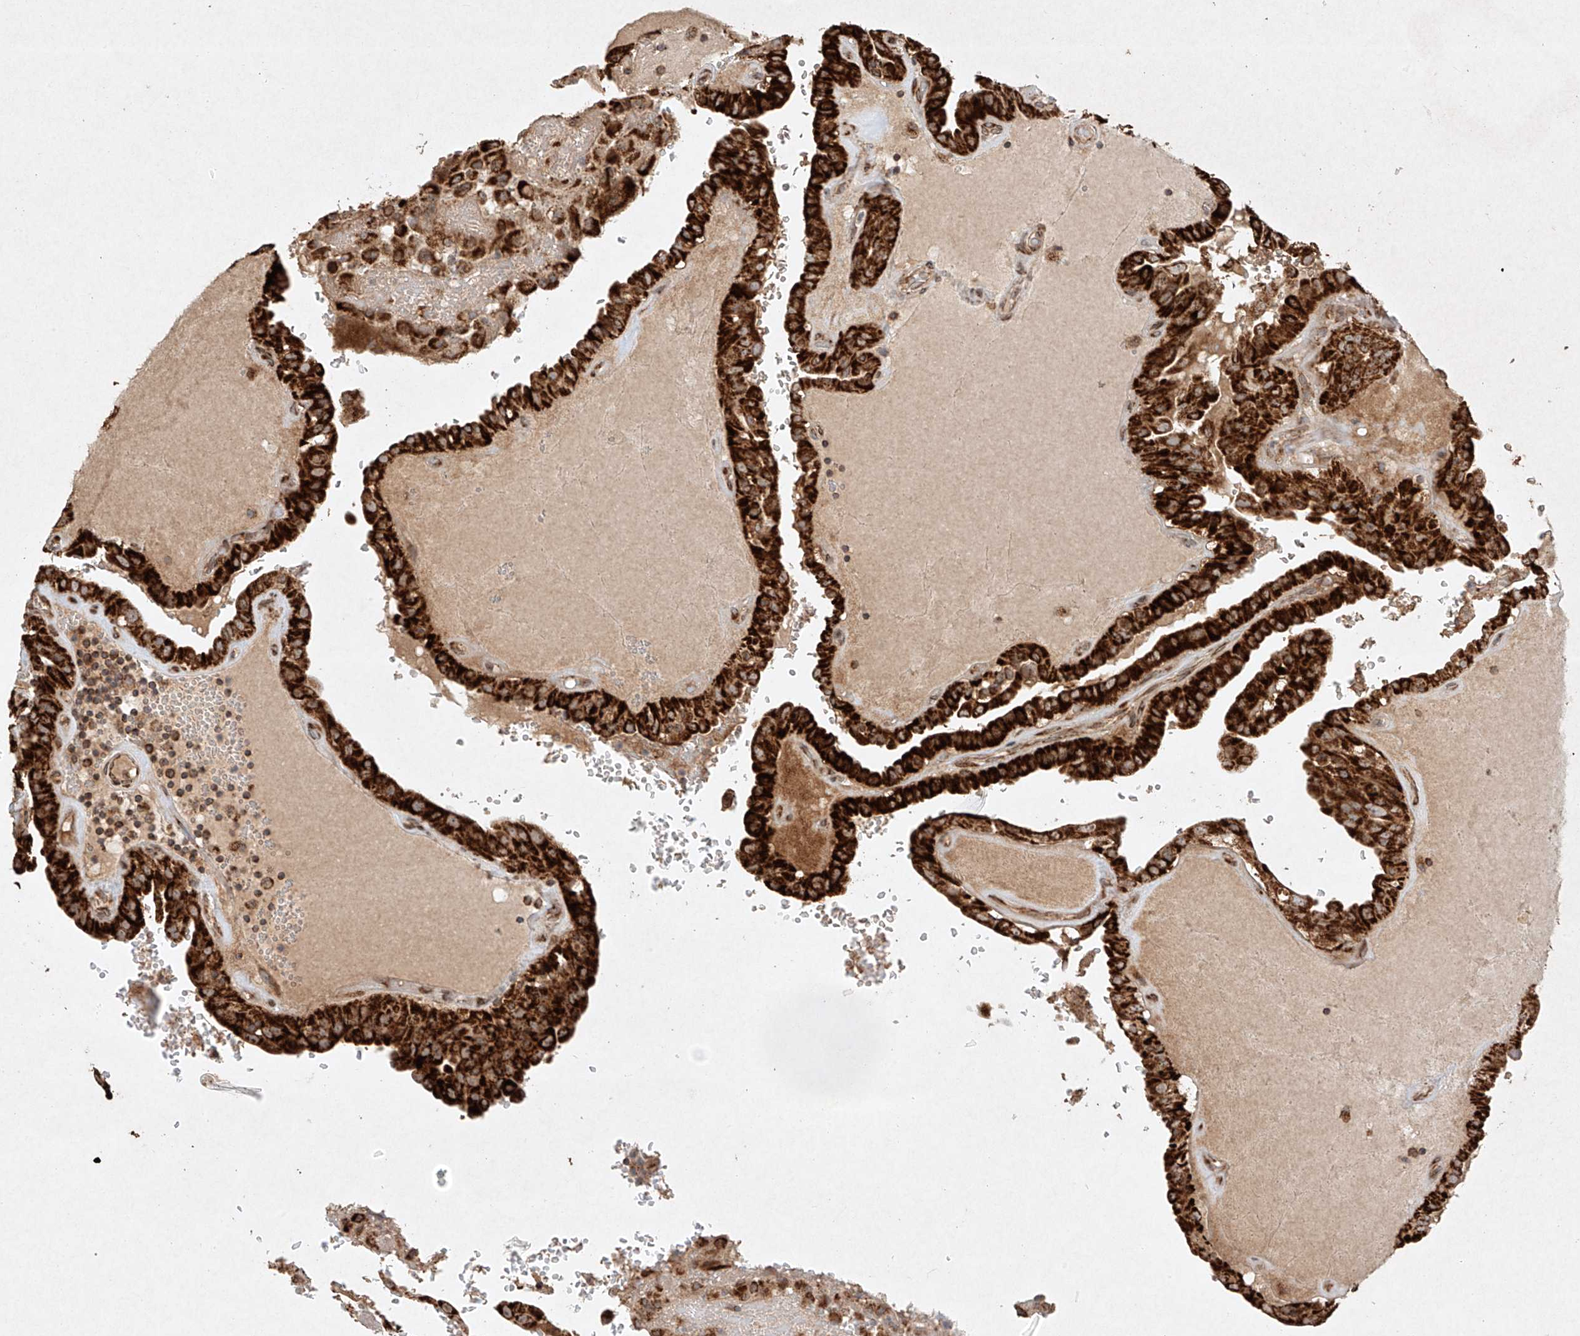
{"staining": {"intensity": "strong", "quantity": ">75%", "location": "cytoplasmic/membranous"}, "tissue": "thyroid cancer", "cell_type": "Tumor cells", "image_type": "cancer", "snomed": [{"axis": "morphology", "description": "Papillary adenocarcinoma, NOS"}, {"axis": "topography", "description": "Thyroid gland"}], "caption": "Immunohistochemistry (DAB (3,3'-diaminobenzidine)) staining of human papillary adenocarcinoma (thyroid) displays strong cytoplasmic/membranous protein positivity in approximately >75% of tumor cells.", "gene": "SEMA3B", "patient": {"sex": "male", "age": 77}}